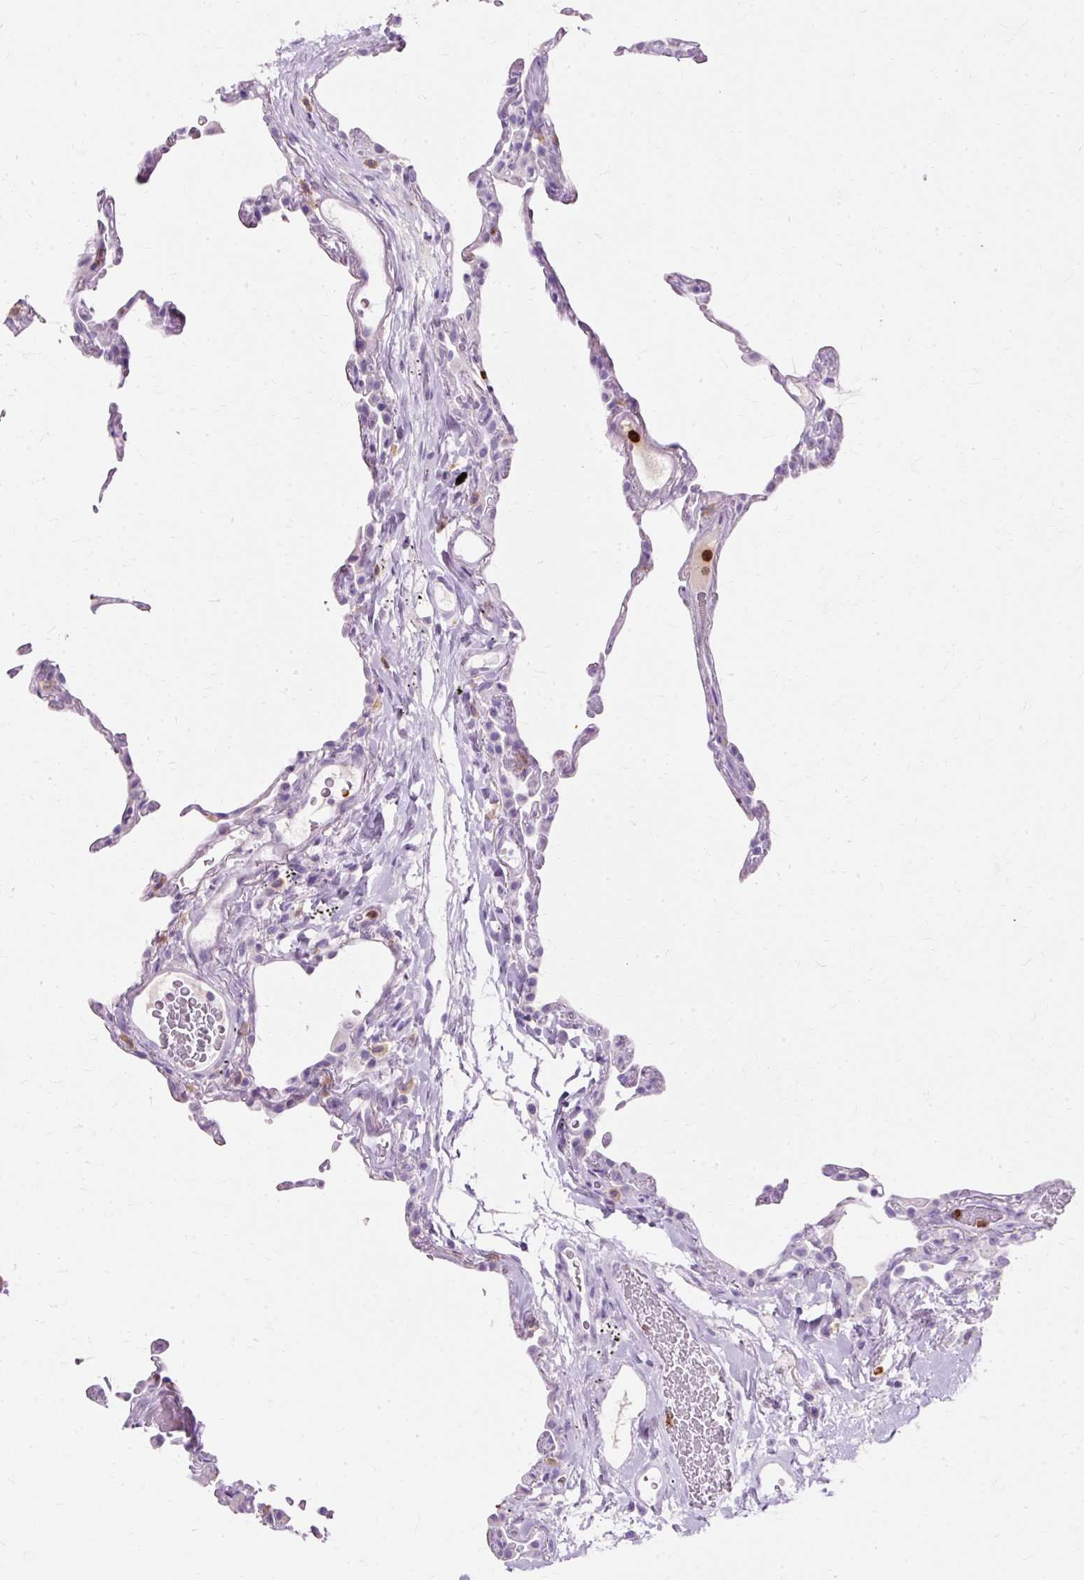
{"staining": {"intensity": "negative", "quantity": "none", "location": "none"}, "tissue": "lung", "cell_type": "Alveolar cells", "image_type": "normal", "snomed": [{"axis": "morphology", "description": "Normal tissue, NOS"}, {"axis": "topography", "description": "Lung"}], "caption": "Image shows no protein staining in alveolar cells of unremarkable lung. Brightfield microscopy of IHC stained with DAB (3,3'-diaminobenzidine) (brown) and hematoxylin (blue), captured at high magnification.", "gene": "DEFA1B", "patient": {"sex": "female", "age": 57}}